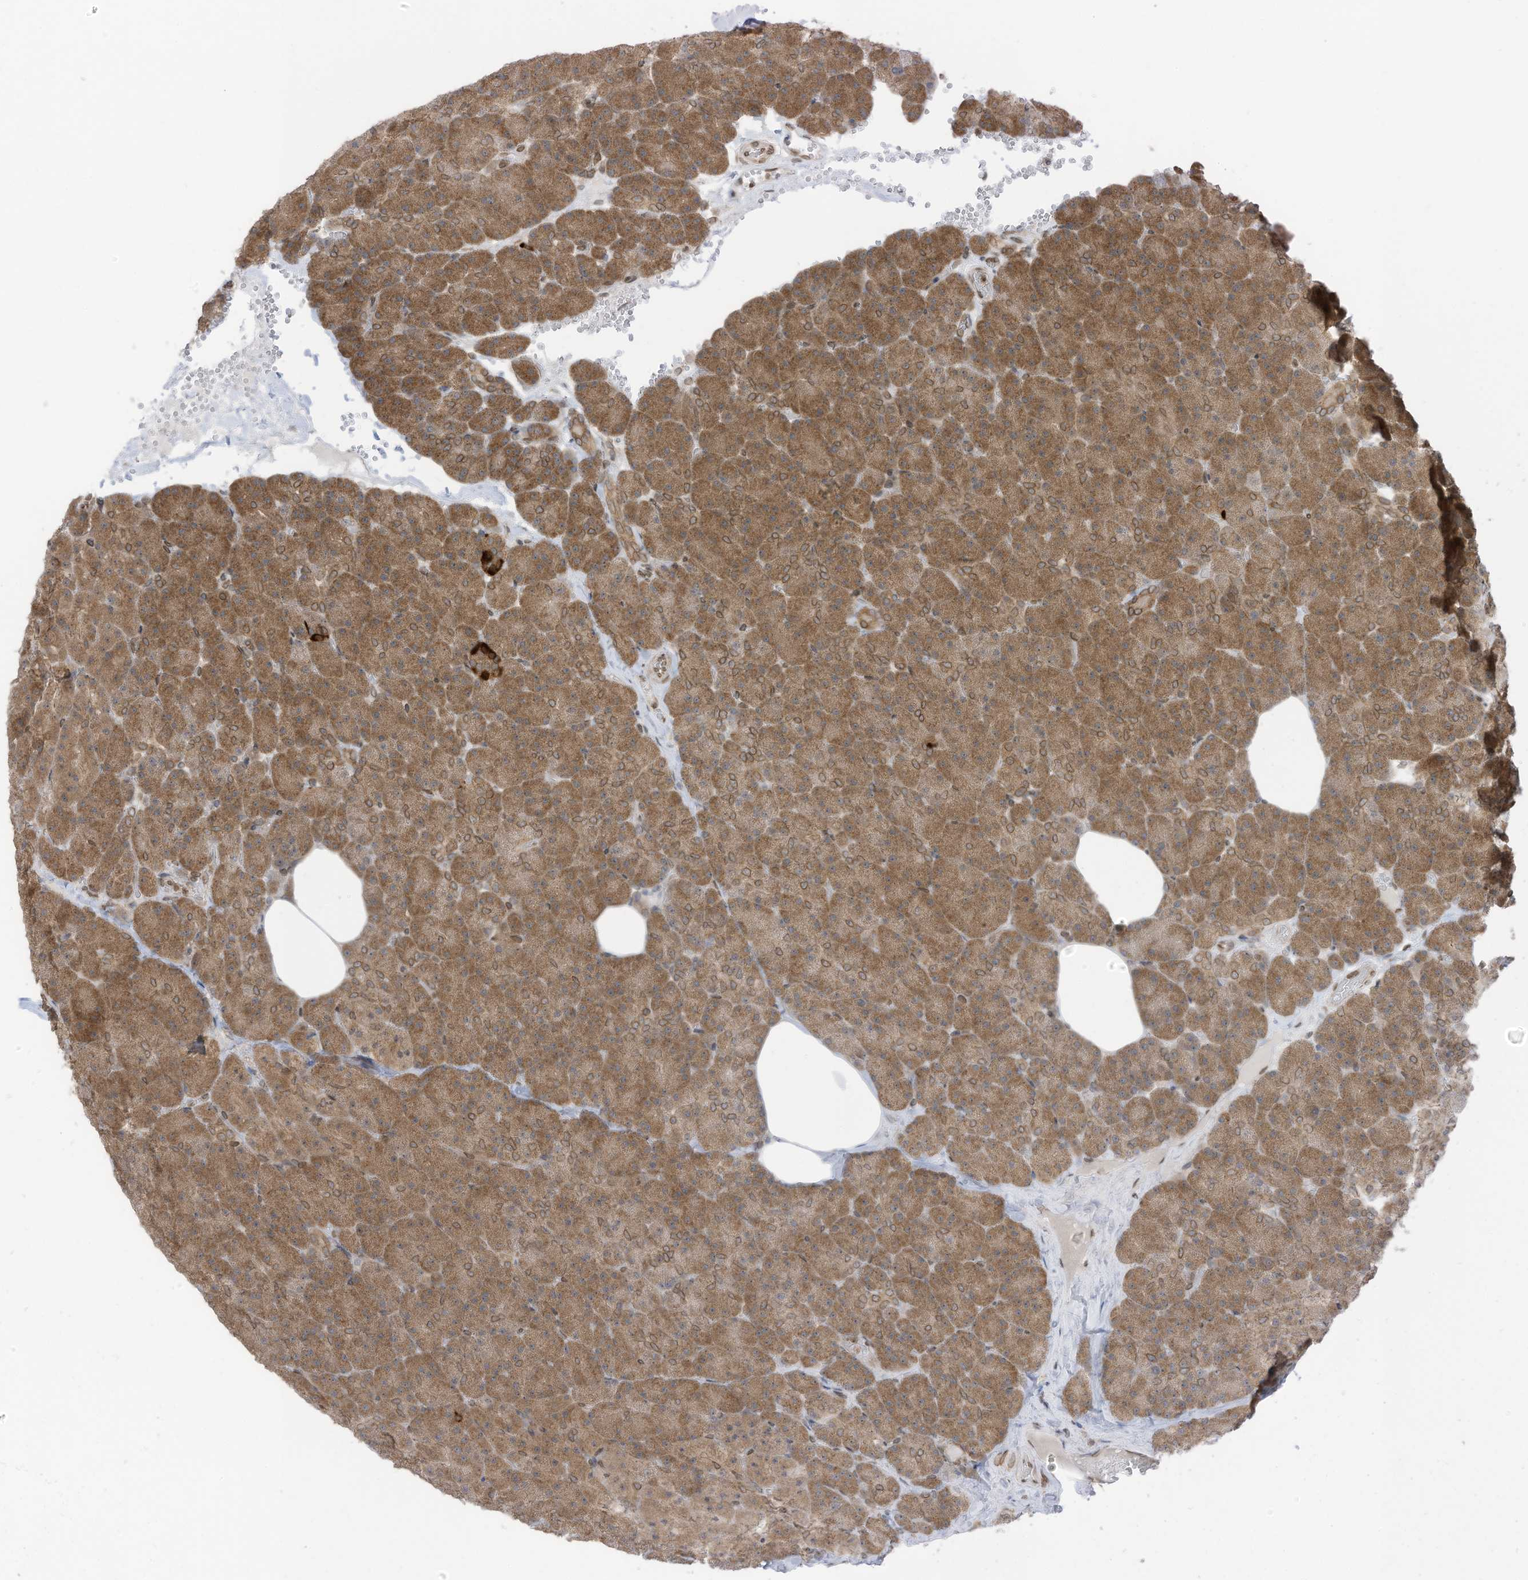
{"staining": {"intensity": "moderate", "quantity": ">75%", "location": "cytoplasmic/membranous,nuclear"}, "tissue": "pancreas", "cell_type": "Exocrine glandular cells", "image_type": "normal", "snomed": [{"axis": "morphology", "description": "Normal tissue, NOS"}, {"axis": "morphology", "description": "Carcinoid, malignant, NOS"}, {"axis": "topography", "description": "Pancreas"}], "caption": "A histopathology image of human pancreas stained for a protein demonstrates moderate cytoplasmic/membranous,nuclear brown staining in exocrine glandular cells. (DAB IHC, brown staining for protein, blue staining for nuclei).", "gene": "RABL3", "patient": {"sex": "female", "age": 35}}